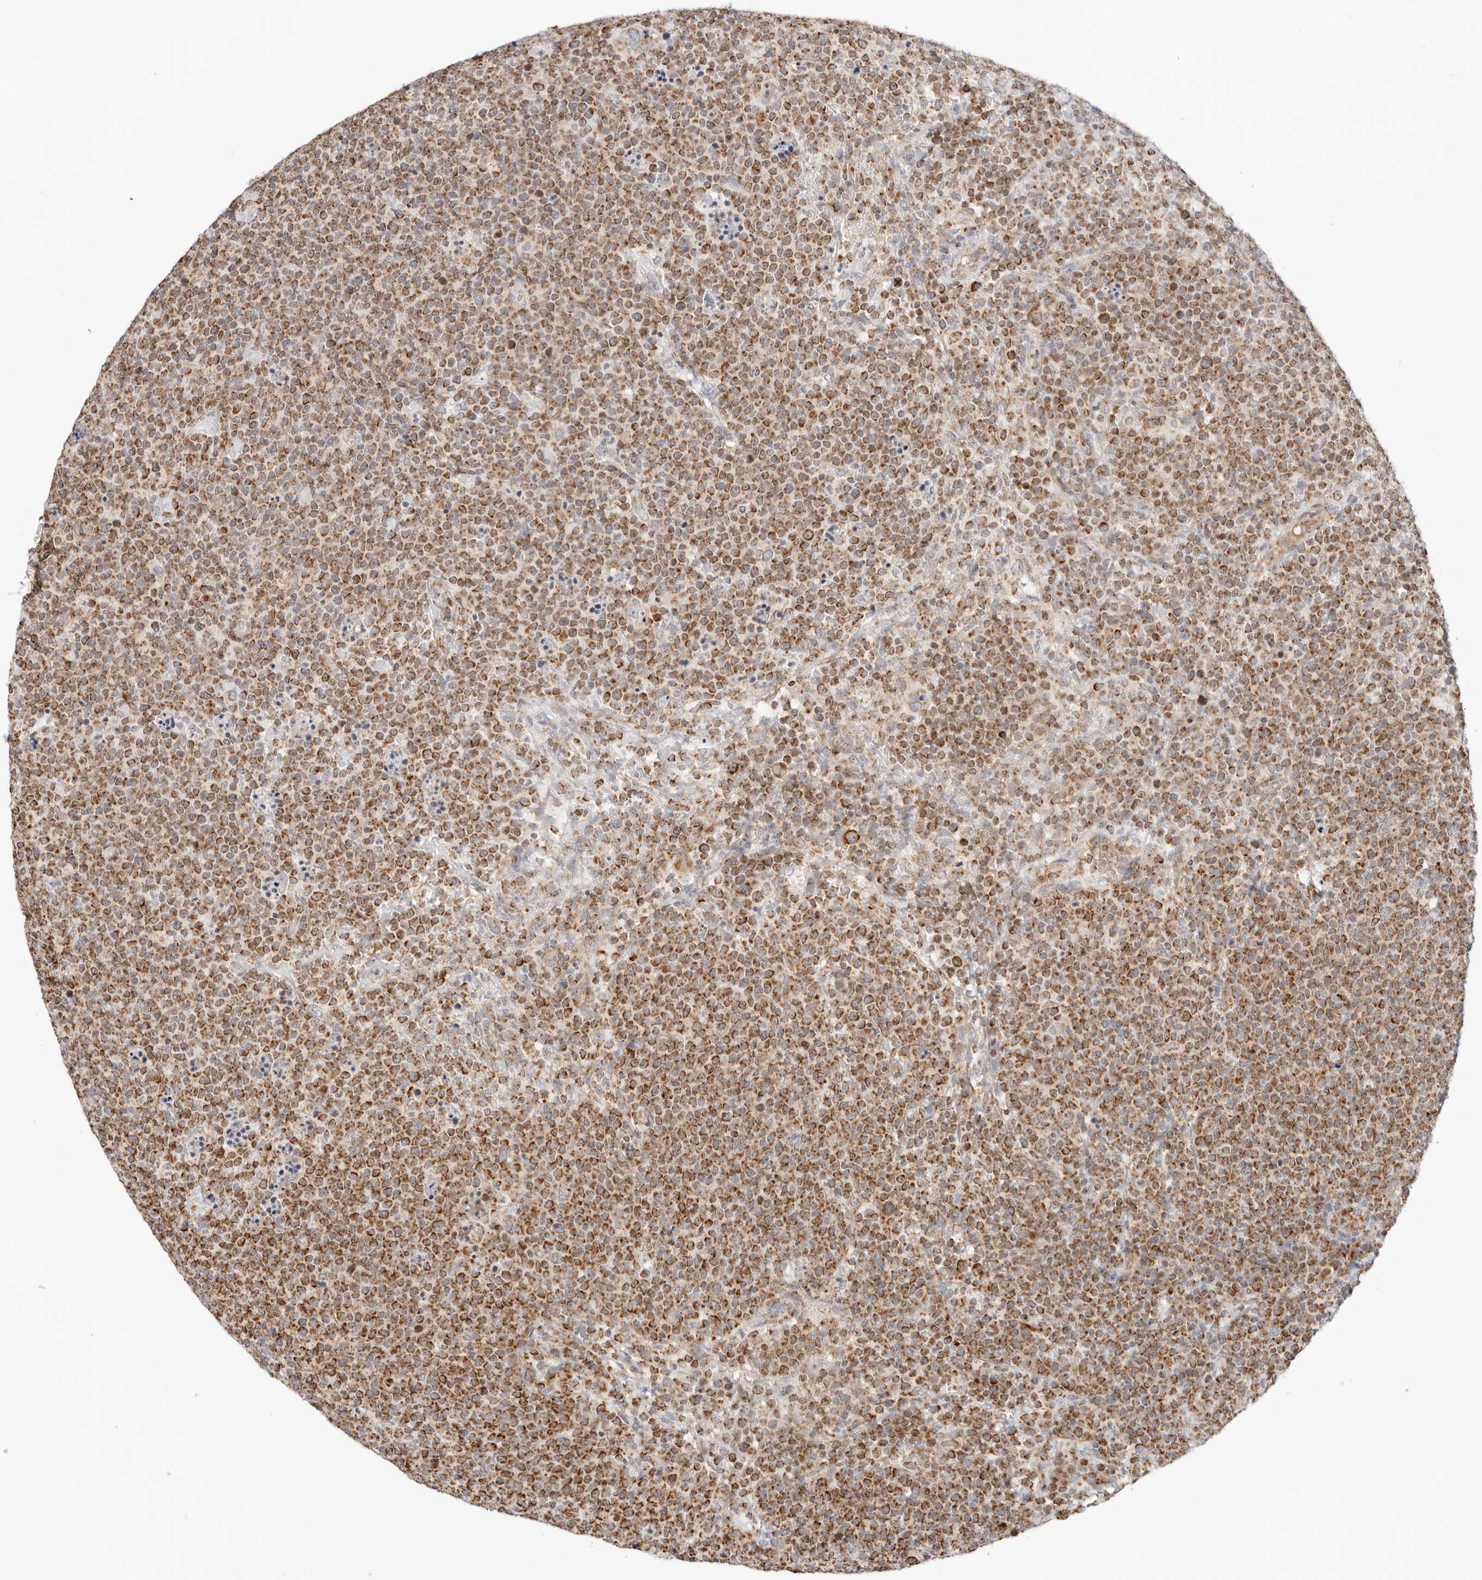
{"staining": {"intensity": "strong", "quantity": ">75%", "location": "cytoplasmic/membranous"}, "tissue": "lymphoma", "cell_type": "Tumor cells", "image_type": "cancer", "snomed": [{"axis": "morphology", "description": "Malignant lymphoma, non-Hodgkin's type, High grade"}, {"axis": "topography", "description": "Lymph node"}], "caption": "DAB immunohistochemical staining of malignant lymphoma, non-Hodgkin's type (high-grade) exhibits strong cytoplasmic/membranous protein staining in approximately >75% of tumor cells.", "gene": "RC3H1", "patient": {"sex": "male", "age": 61}}